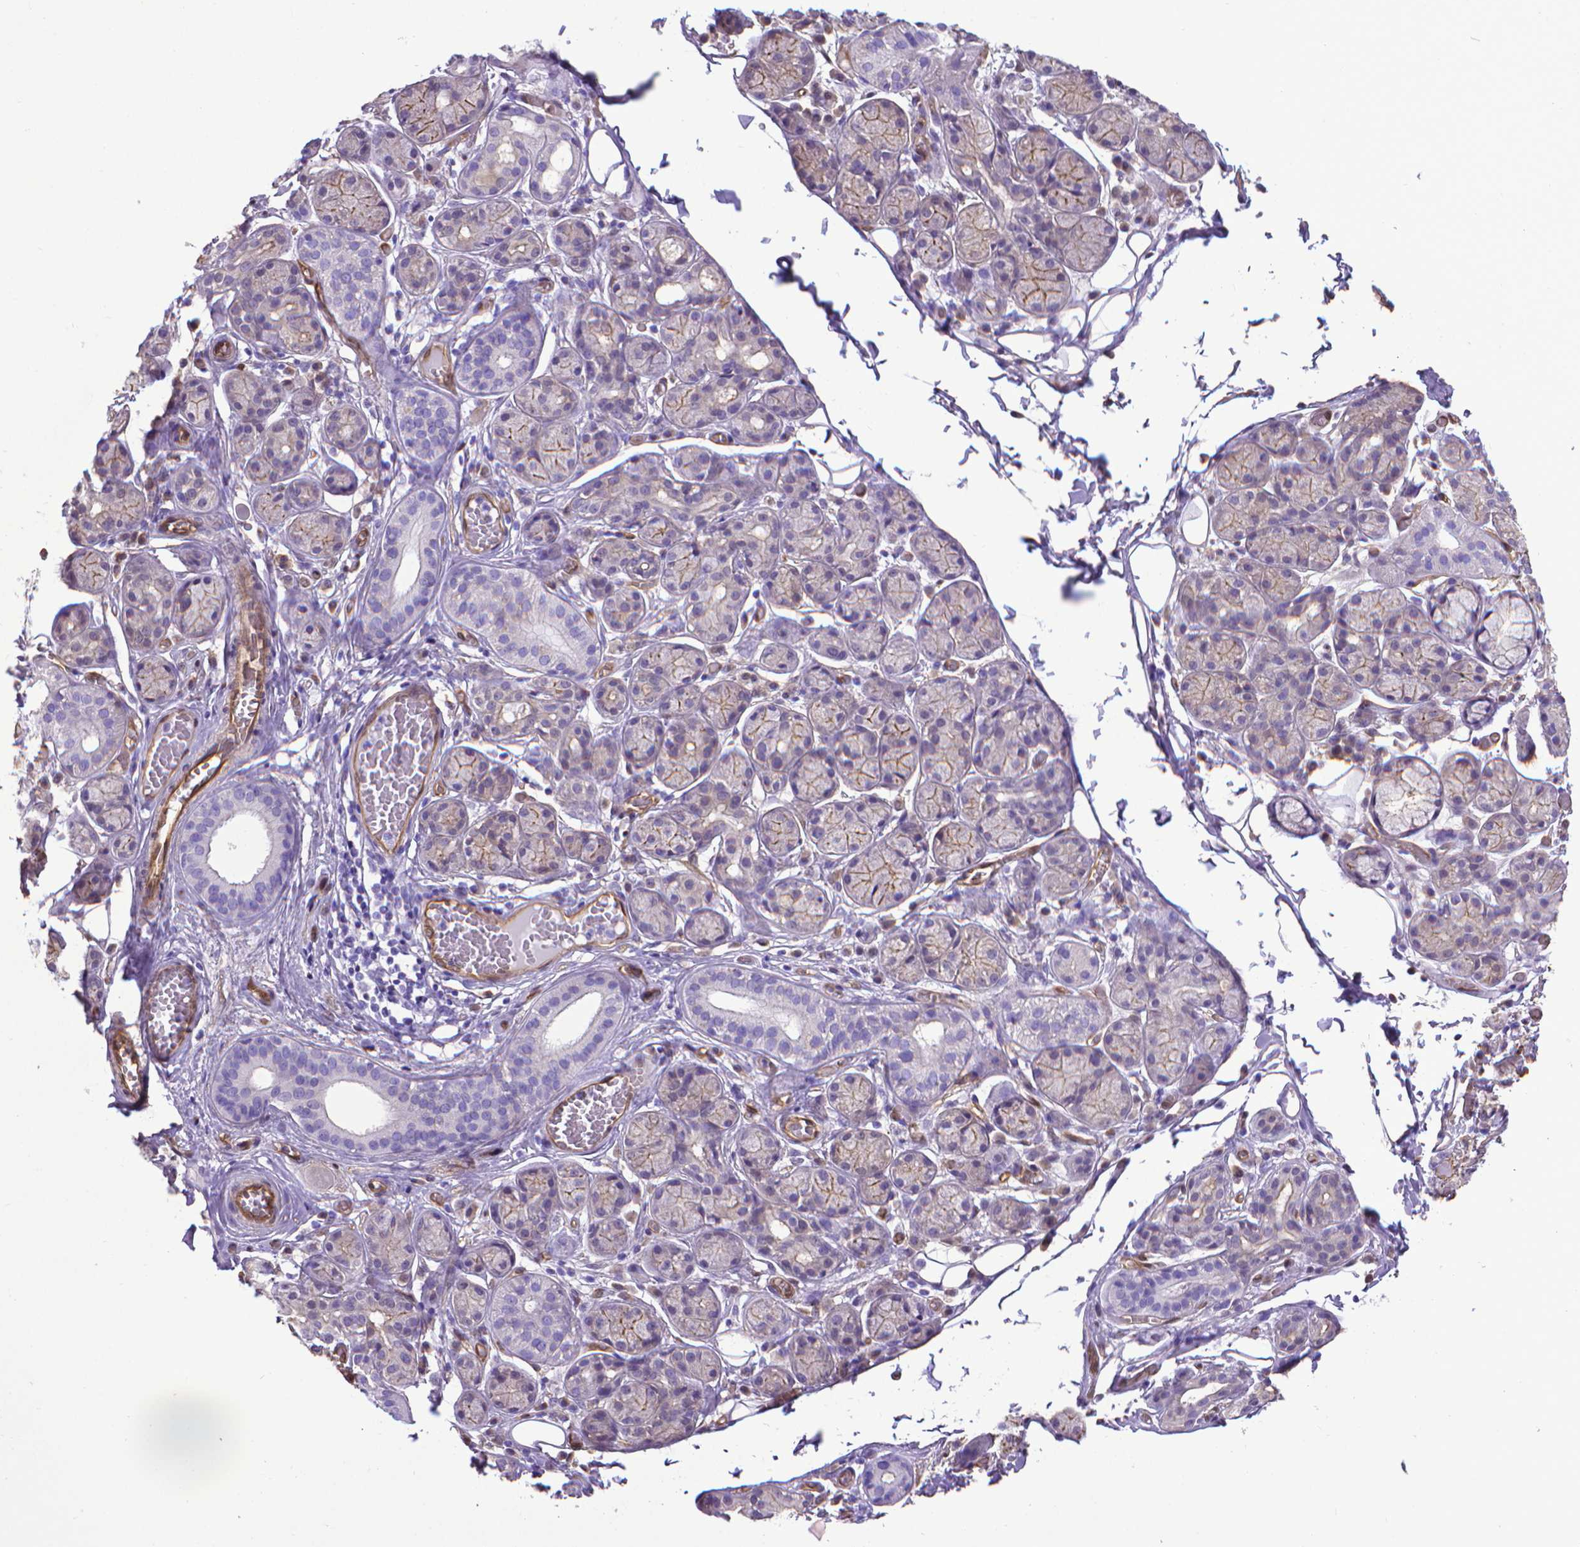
{"staining": {"intensity": "moderate", "quantity": "<25%", "location": "cytoplasmic/membranous"}, "tissue": "salivary gland", "cell_type": "Glandular cells", "image_type": "normal", "snomed": [{"axis": "morphology", "description": "Normal tissue, NOS"}, {"axis": "topography", "description": "Salivary gland"}, {"axis": "topography", "description": "Peripheral nerve tissue"}], "caption": "Moderate cytoplasmic/membranous staining is appreciated in approximately <25% of glandular cells in unremarkable salivary gland. Immunohistochemistry (ihc) stains the protein in brown and the nuclei are stained blue.", "gene": "CLIC4", "patient": {"sex": "male", "age": 71}}